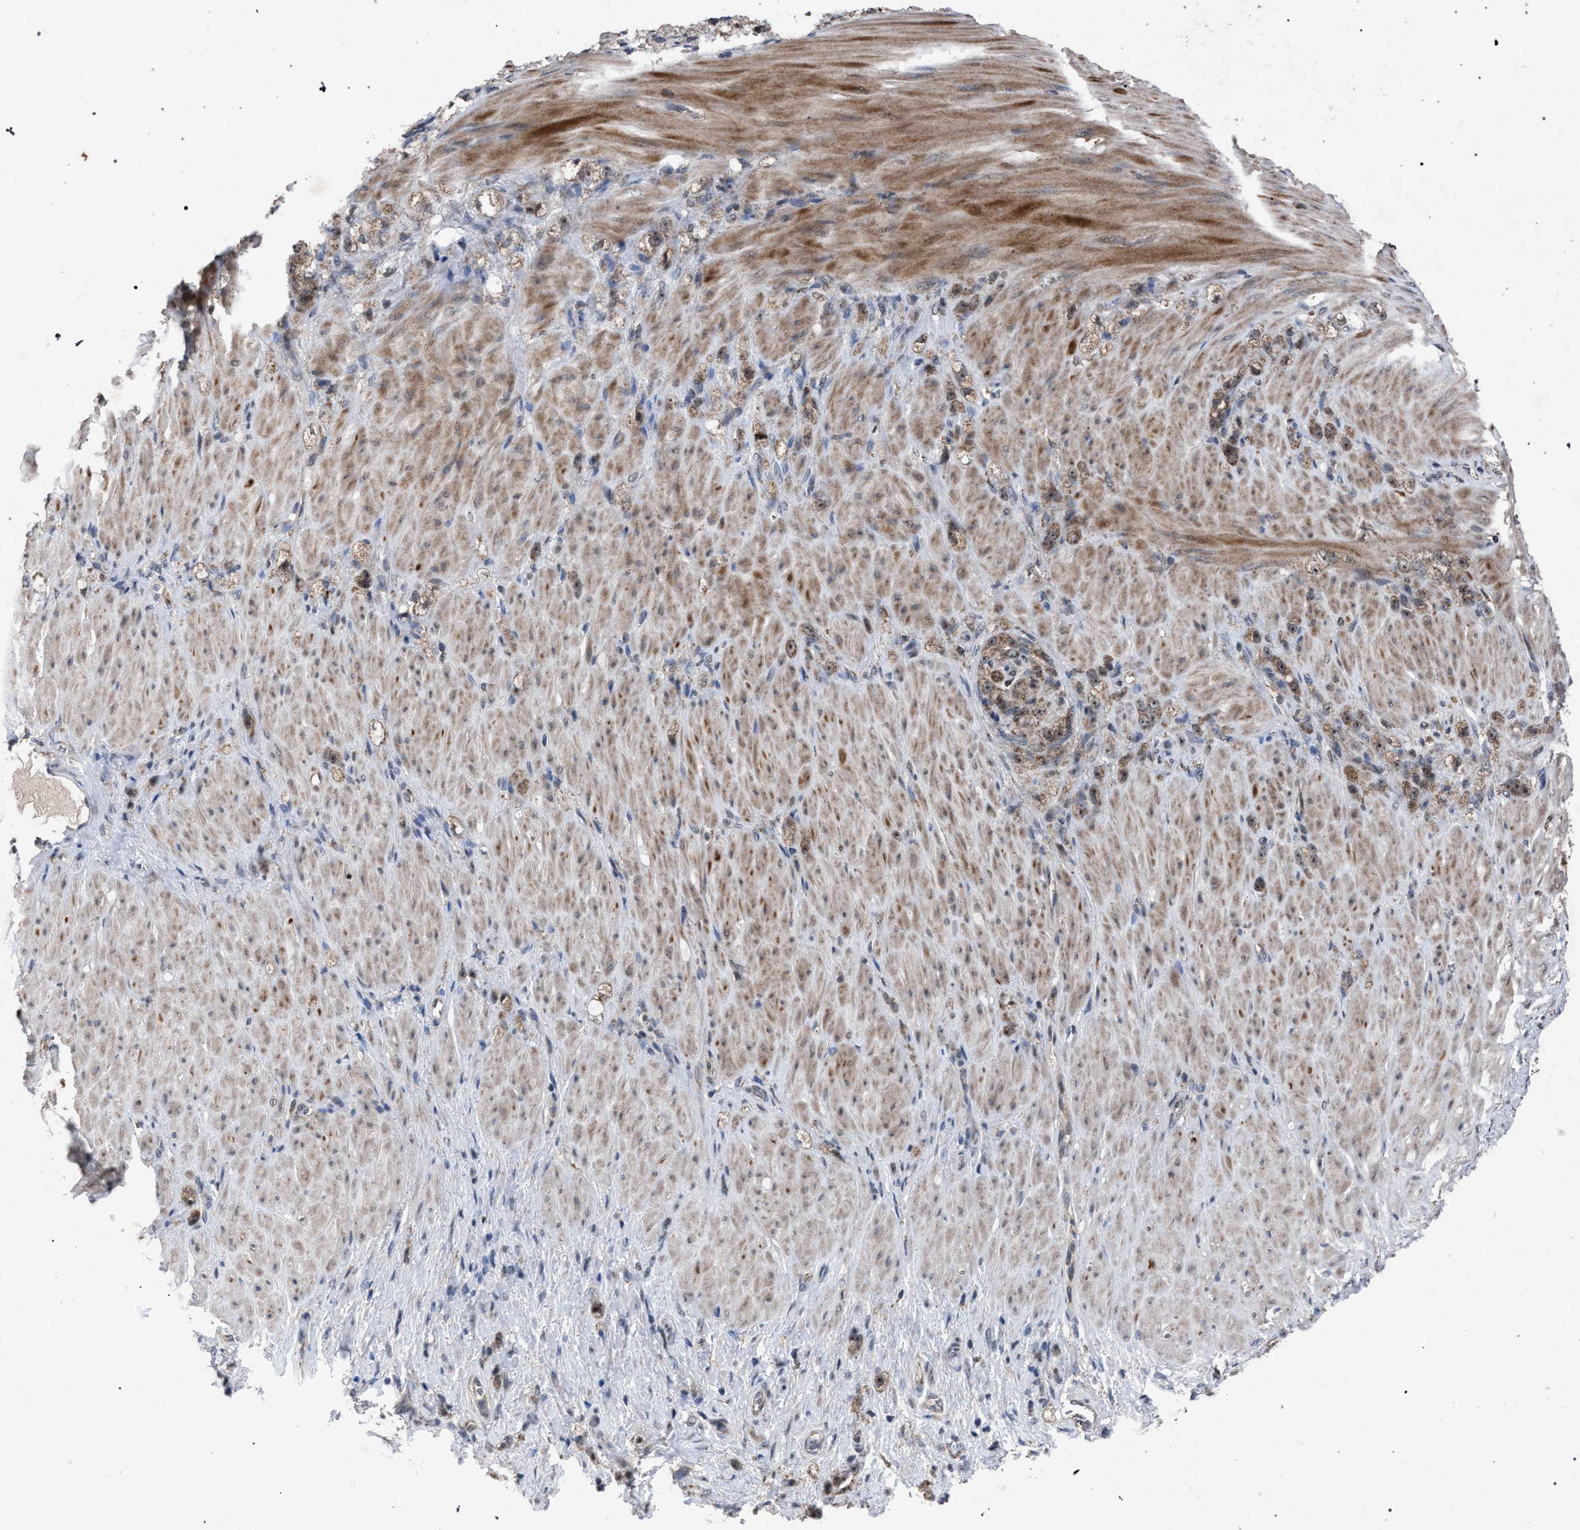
{"staining": {"intensity": "weak", "quantity": "25%-75%", "location": "cytoplasmic/membranous"}, "tissue": "stomach cancer", "cell_type": "Tumor cells", "image_type": "cancer", "snomed": [{"axis": "morphology", "description": "Normal tissue, NOS"}, {"axis": "morphology", "description": "Adenocarcinoma, NOS"}, {"axis": "topography", "description": "Stomach"}], "caption": "A brown stain shows weak cytoplasmic/membranous staining of a protein in stomach cancer tumor cells.", "gene": "HSD17B4", "patient": {"sex": "male", "age": 82}}